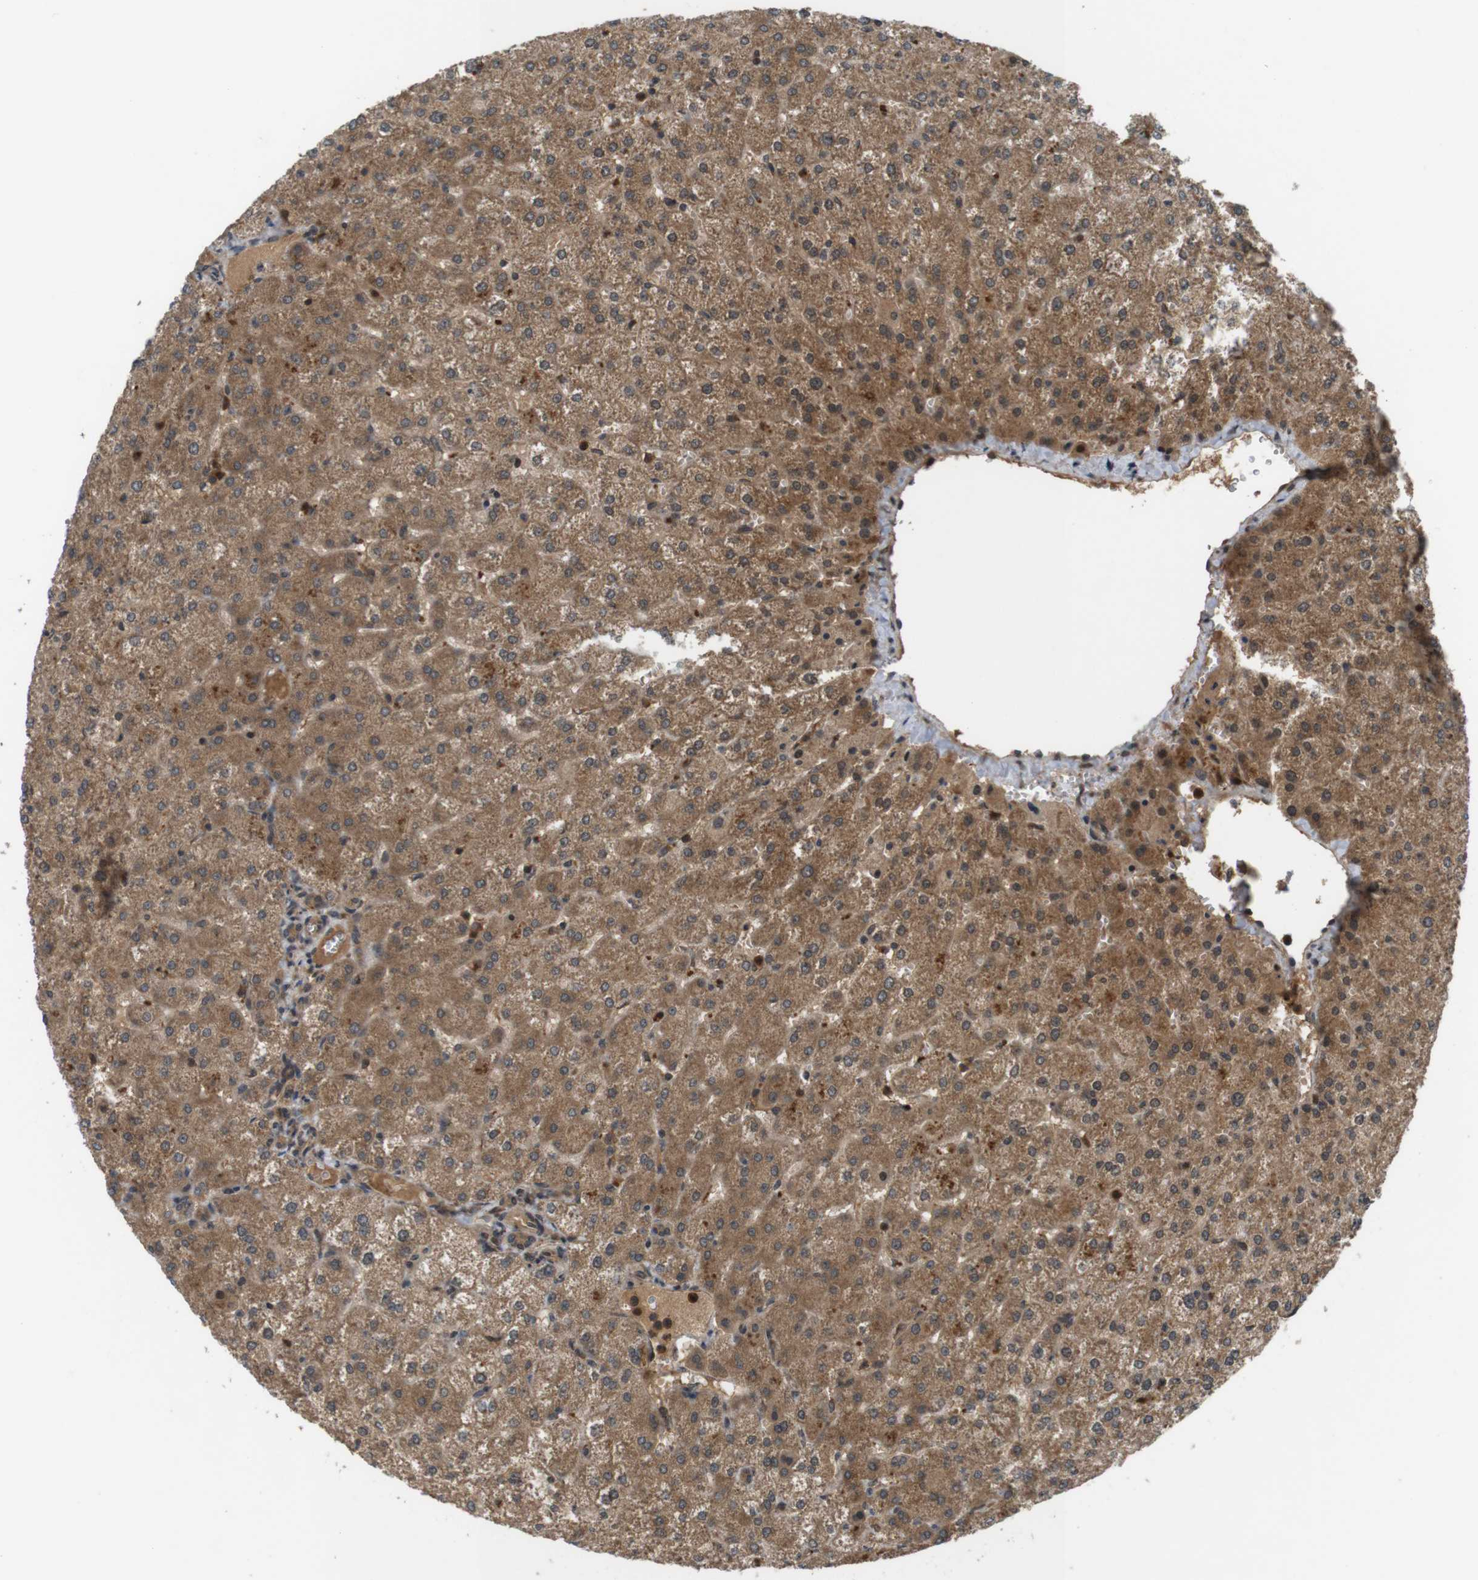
{"staining": {"intensity": "moderate", "quantity": ">75%", "location": "cytoplasmic/membranous"}, "tissue": "liver", "cell_type": "Cholangiocytes", "image_type": "normal", "snomed": [{"axis": "morphology", "description": "Normal tissue, NOS"}, {"axis": "topography", "description": "Liver"}], "caption": "Moderate cytoplasmic/membranous protein staining is present in approximately >75% of cholangiocytes in liver. Immunohistochemistry (ihc) stains the protein in brown and the nuclei are stained blue.", "gene": "NFKBIE", "patient": {"sex": "female", "age": 32}}